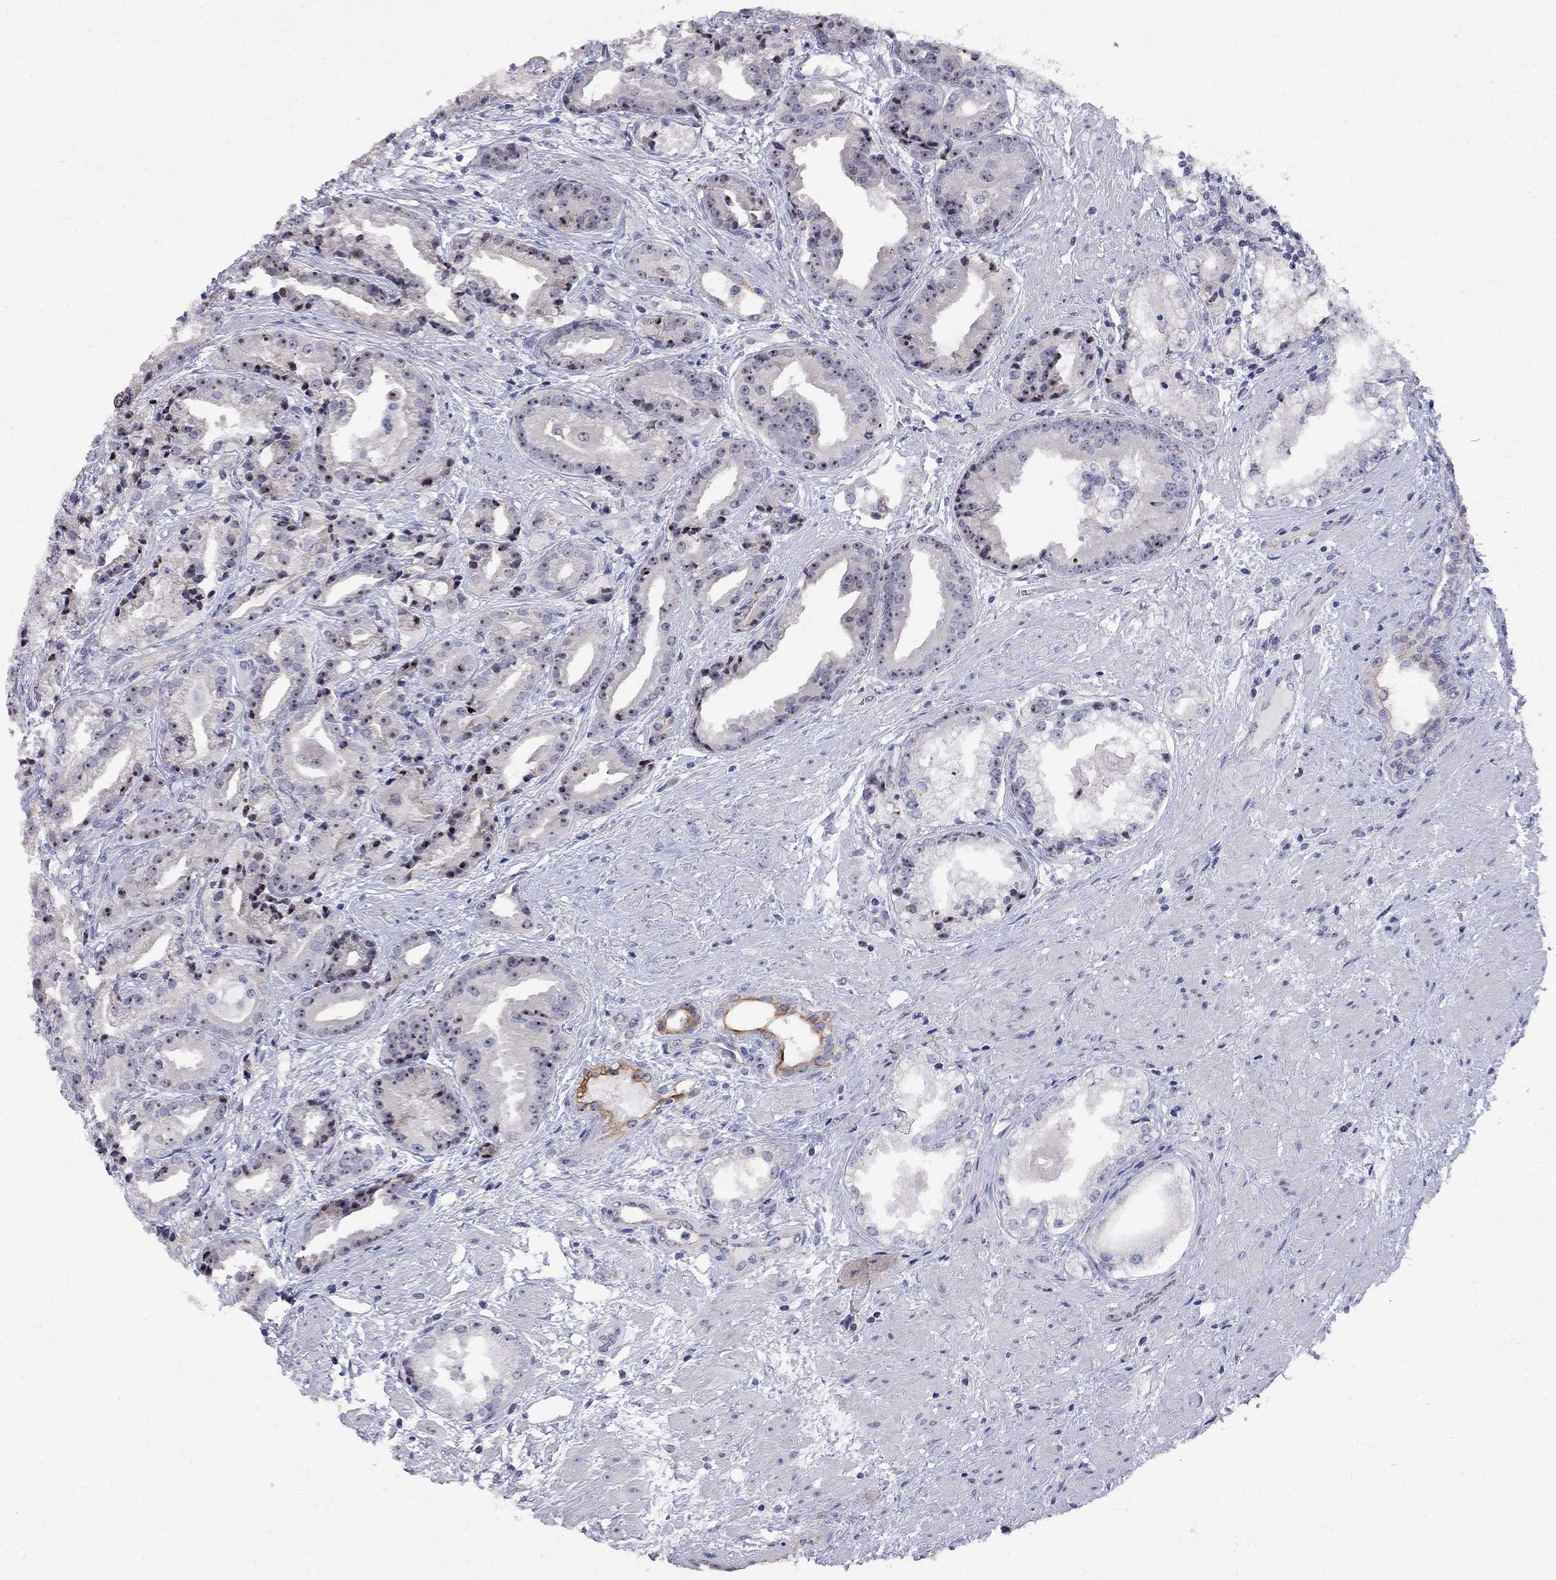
{"staining": {"intensity": "moderate", "quantity": "25%-75%", "location": "nuclear"}, "tissue": "prostate cancer", "cell_type": "Tumor cells", "image_type": "cancer", "snomed": [{"axis": "morphology", "description": "Adenocarcinoma, NOS"}, {"axis": "morphology", "description": "Adenocarcinoma, High grade"}, {"axis": "topography", "description": "Prostate"}], "caption": "High-power microscopy captured an immunohistochemistry (IHC) micrograph of prostate cancer, revealing moderate nuclear positivity in approximately 25%-75% of tumor cells. The staining is performed using DAB brown chromogen to label protein expression. The nuclei are counter-stained blue using hematoxylin.", "gene": "DHX33", "patient": {"sex": "male", "age": 64}}